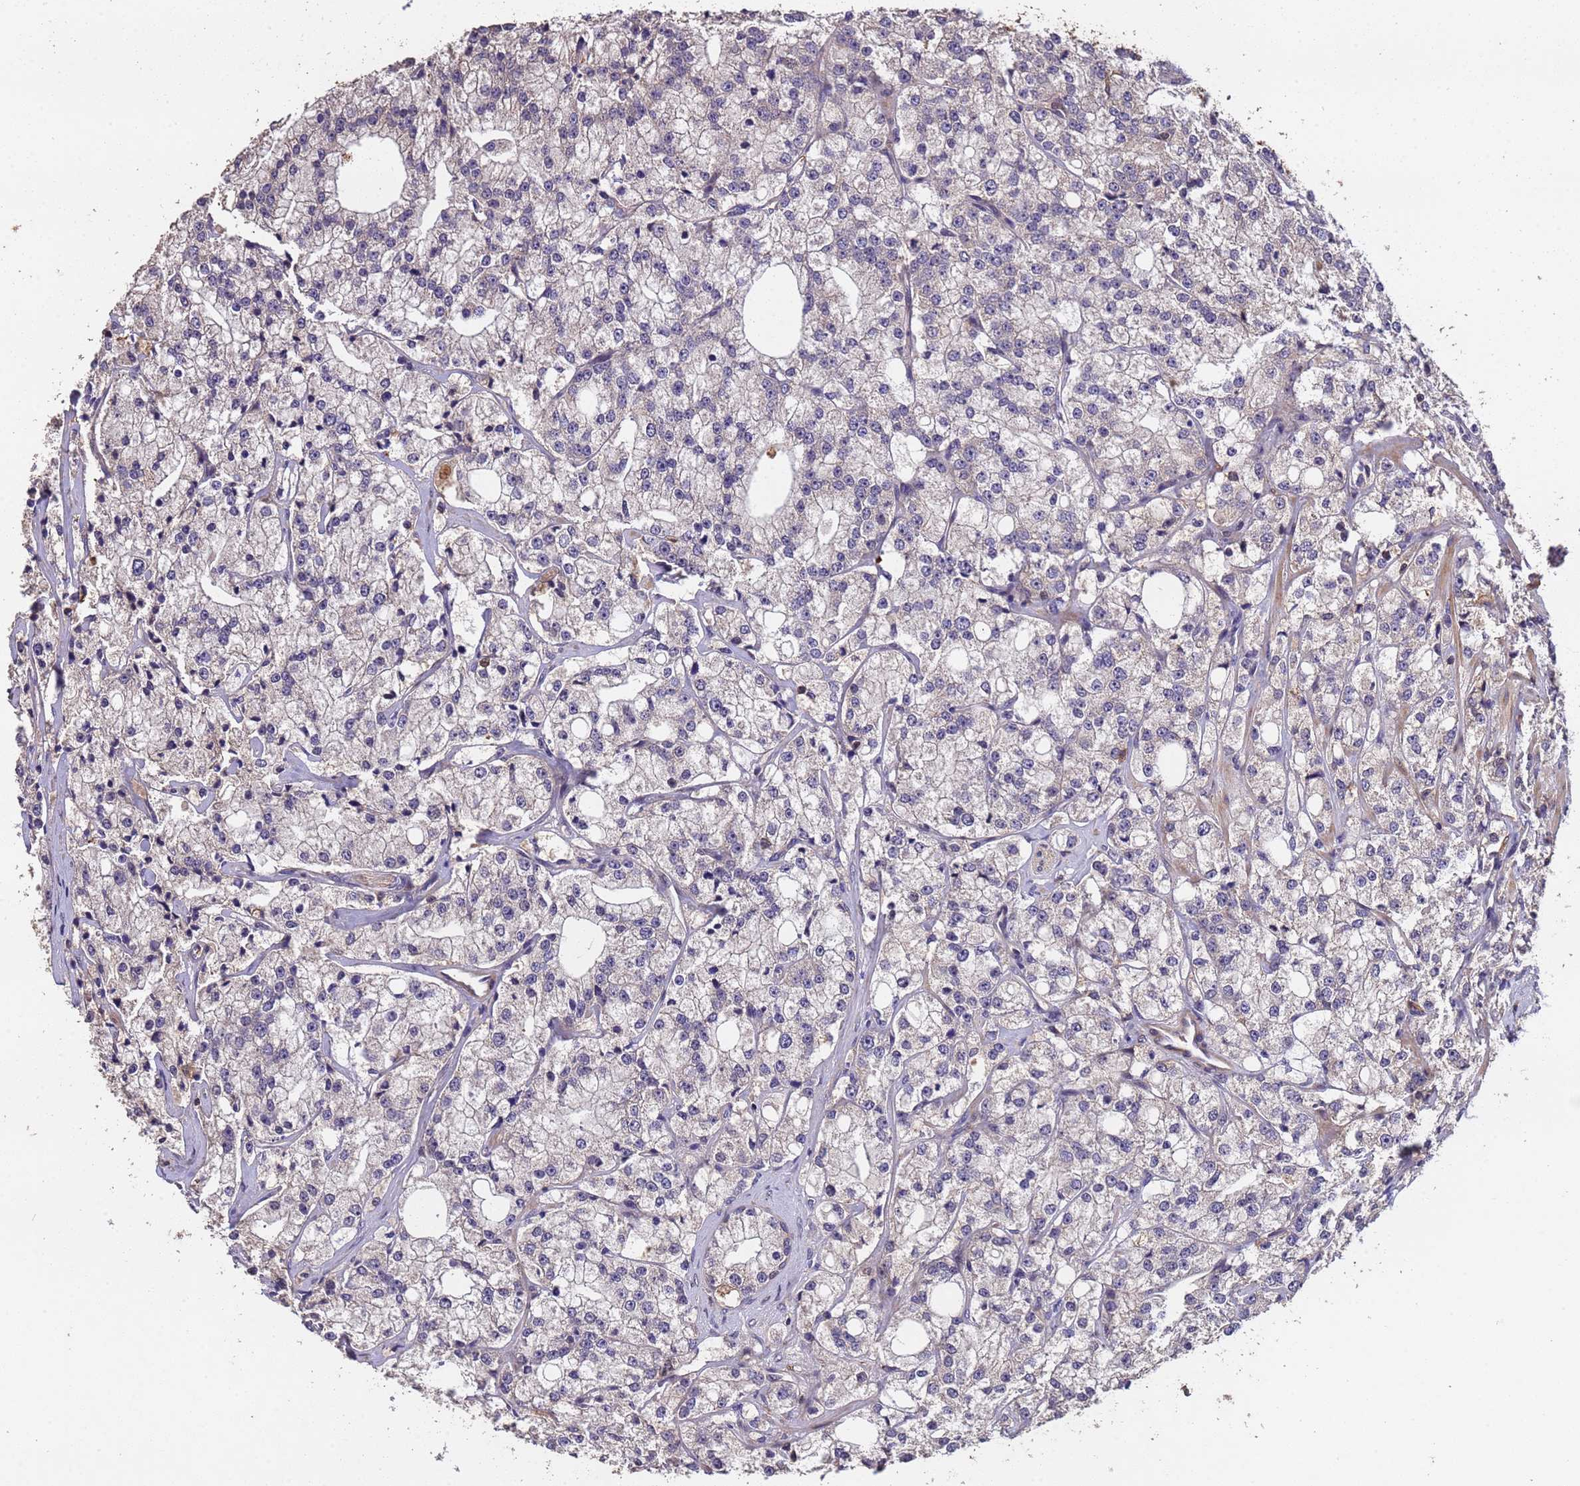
{"staining": {"intensity": "negative", "quantity": "none", "location": "none"}, "tissue": "prostate cancer", "cell_type": "Tumor cells", "image_type": "cancer", "snomed": [{"axis": "morphology", "description": "Adenocarcinoma, High grade"}, {"axis": "topography", "description": "Prostate"}], "caption": "High power microscopy histopathology image of an immunohistochemistry (IHC) micrograph of prostate cancer (adenocarcinoma (high-grade)), revealing no significant expression in tumor cells. The staining was performed using DAB (3,3'-diaminobenzidine) to visualize the protein expression in brown, while the nuclei were stained in blue with hematoxylin (Magnification: 20x).", "gene": "CCDC184", "patient": {"sex": "male", "age": 64}}